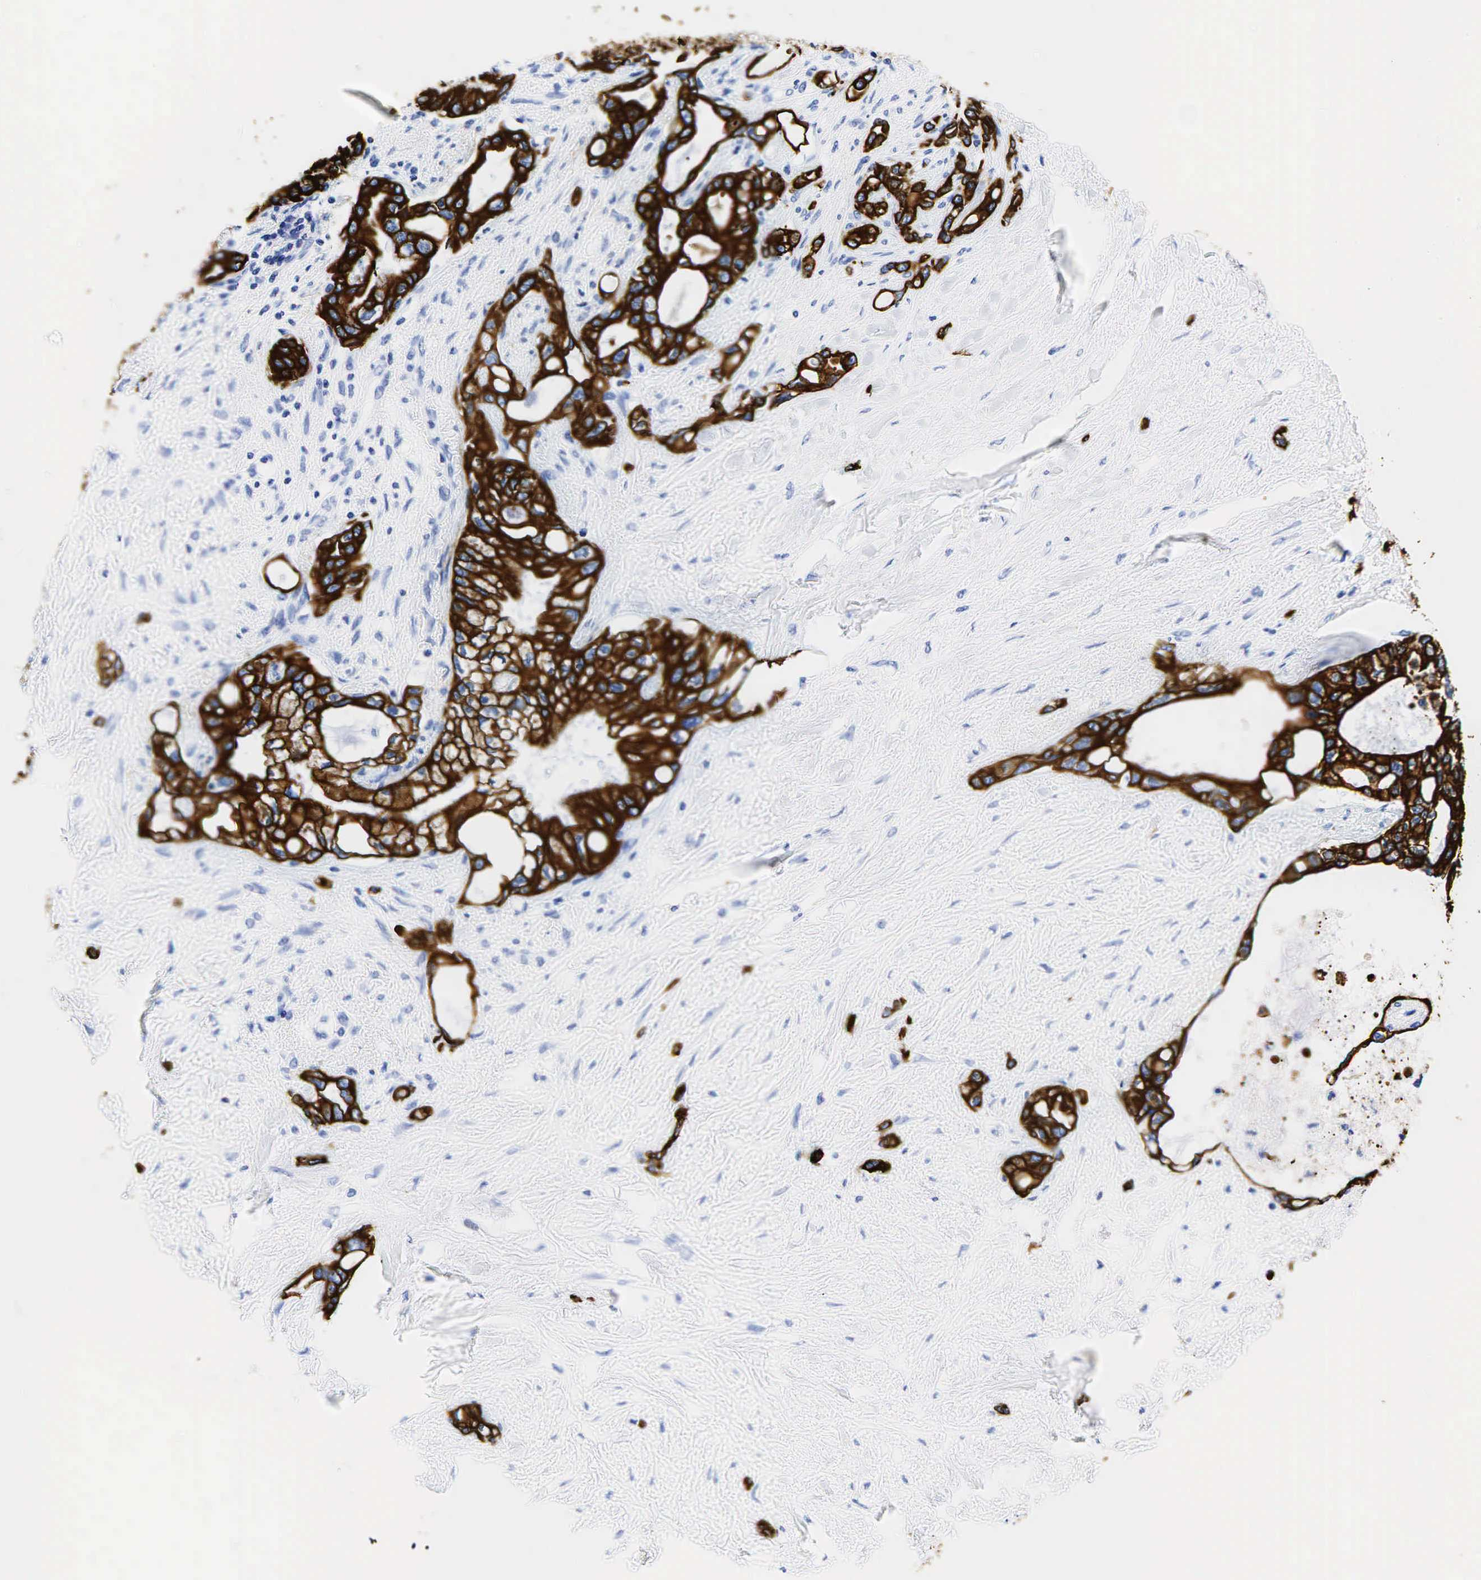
{"staining": {"intensity": "strong", "quantity": ">75%", "location": "cytoplasmic/membranous"}, "tissue": "pancreatic cancer", "cell_type": "Tumor cells", "image_type": "cancer", "snomed": [{"axis": "morphology", "description": "Adenocarcinoma, NOS"}, {"axis": "topography", "description": "Pancreas"}], "caption": "IHC micrograph of human adenocarcinoma (pancreatic) stained for a protein (brown), which exhibits high levels of strong cytoplasmic/membranous expression in about >75% of tumor cells.", "gene": "KRT19", "patient": {"sex": "female", "age": 70}}